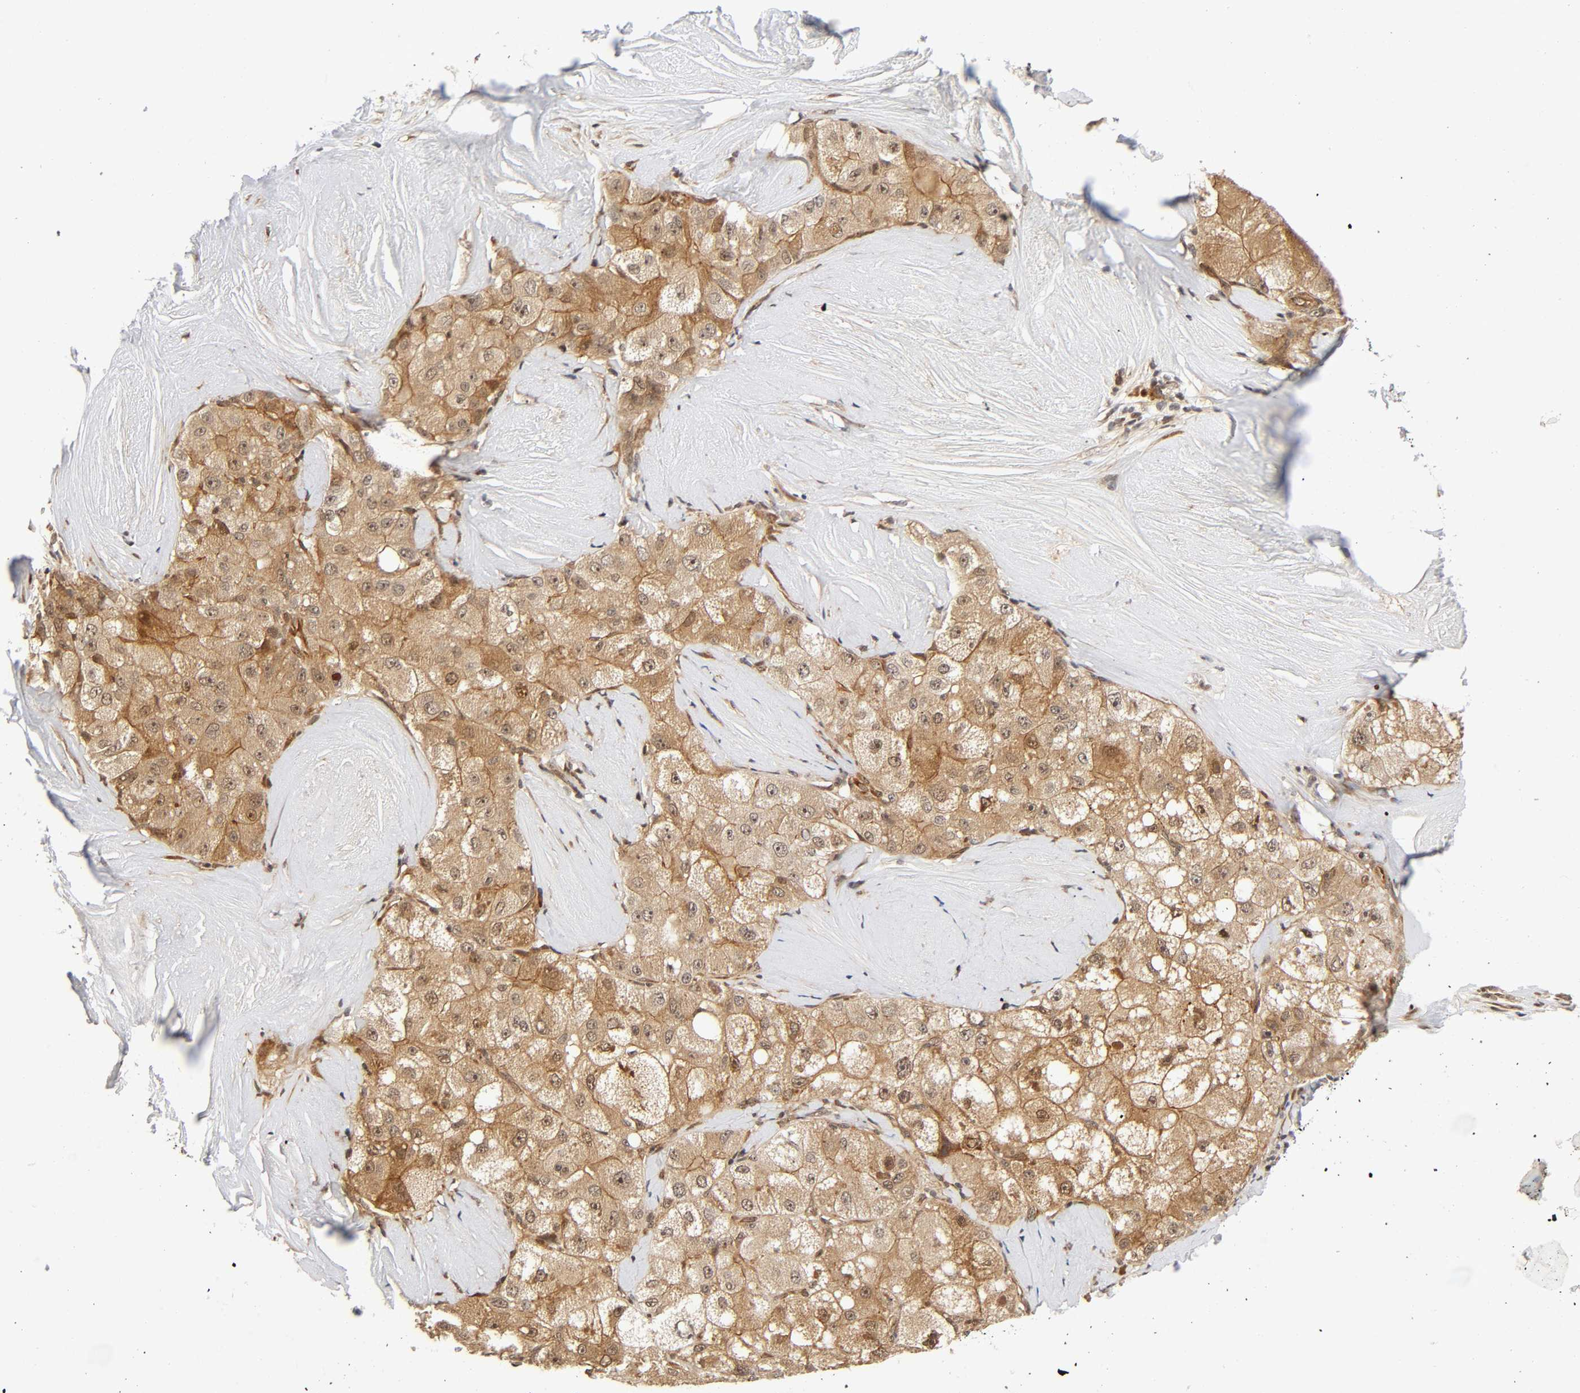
{"staining": {"intensity": "moderate", "quantity": ">75%", "location": "cytoplasmic/membranous,nuclear"}, "tissue": "liver cancer", "cell_type": "Tumor cells", "image_type": "cancer", "snomed": [{"axis": "morphology", "description": "Carcinoma, Hepatocellular, NOS"}, {"axis": "topography", "description": "Liver"}], "caption": "IHC micrograph of human liver cancer stained for a protein (brown), which demonstrates medium levels of moderate cytoplasmic/membranous and nuclear positivity in about >75% of tumor cells.", "gene": "IQCJ-SCHIP1", "patient": {"sex": "male", "age": 80}}